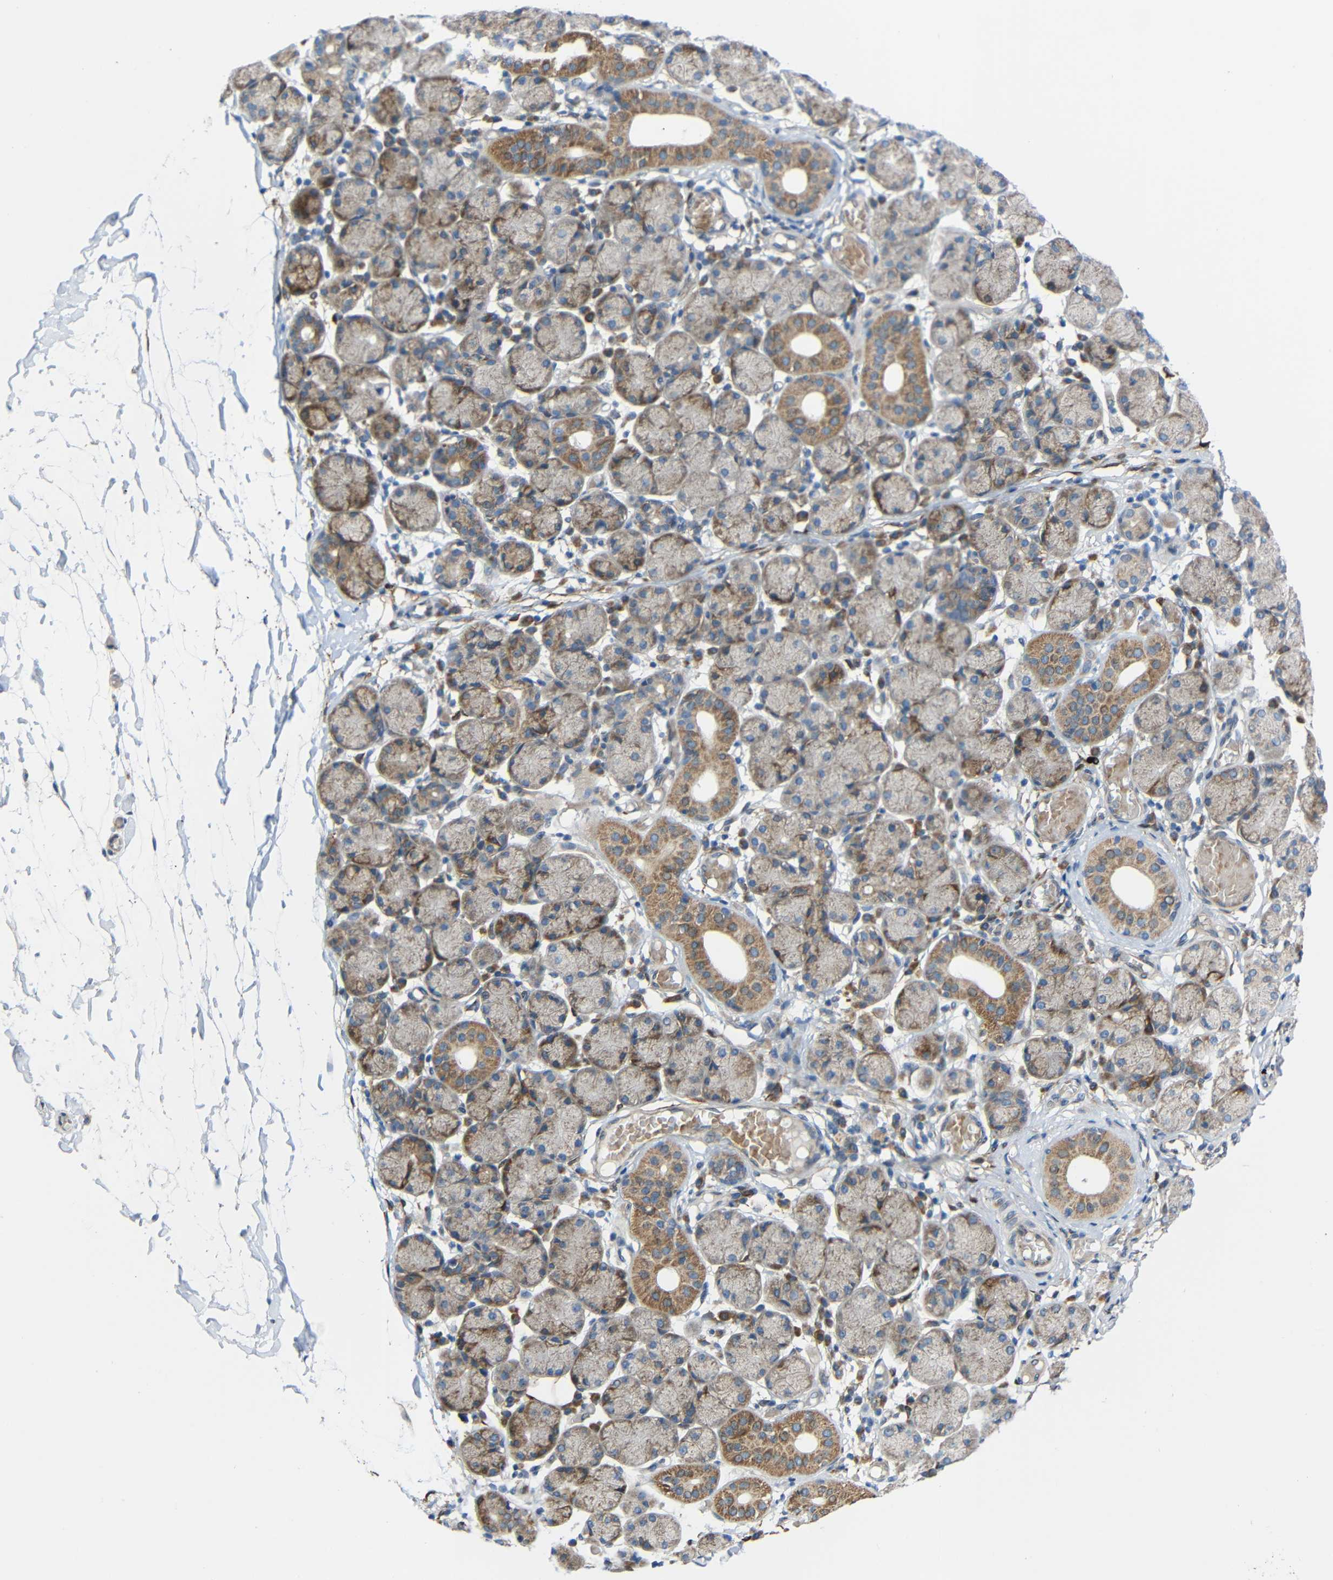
{"staining": {"intensity": "weak", "quantity": "25%-75%", "location": "cytoplasmic/membranous"}, "tissue": "salivary gland", "cell_type": "Glandular cells", "image_type": "normal", "snomed": [{"axis": "morphology", "description": "Normal tissue, NOS"}, {"axis": "topography", "description": "Salivary gland"}], "caption": "Protein staining of benign salivary gland reveals weak cytoplasmic/membranous staining in about 25%-75% of glandular cells.", "gene": "TMEM25", "patient": {"sex": "female", "age": 24}}